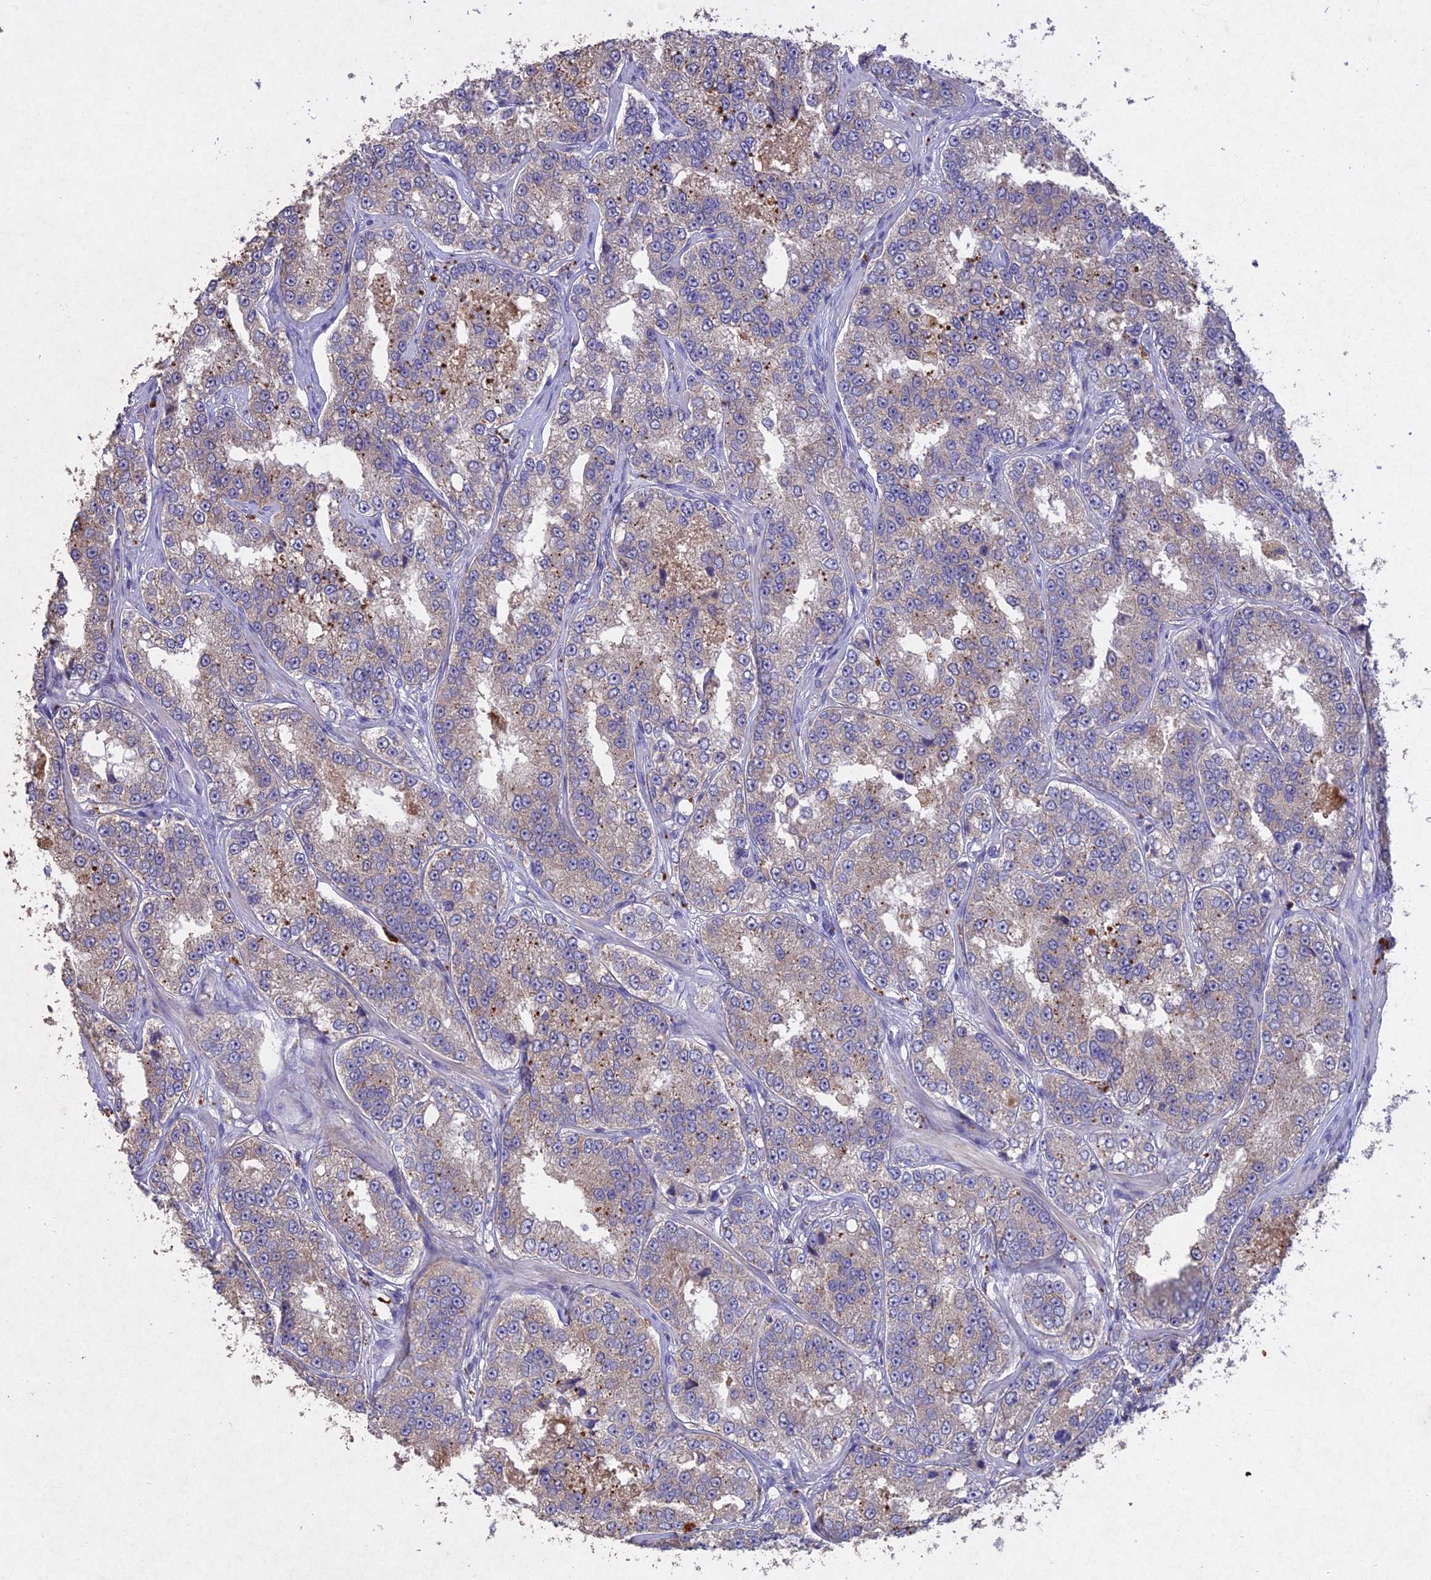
{"staining": {"intensity": "weak", "quantity": "<25%", "location": "cytoplasmic/membranous"}, "tissue": "prostate cancer", "cell_type": "Tumor cells", "image_type": "cancer", "snomed": [{"axis": "morphology", "description": "Normal tissue, NOS"}, {"axis": "morphology", "description": "Adenocarcinoma, High grade"}, {"axis": "topography", "description": "Prostate"}], "caption": "Prostate cancer was stained to show a protein in brown. There is no significant expression in tumor cells.", "gene": "SLC26A4", "patient": {"sex": "male", "age": 83}}